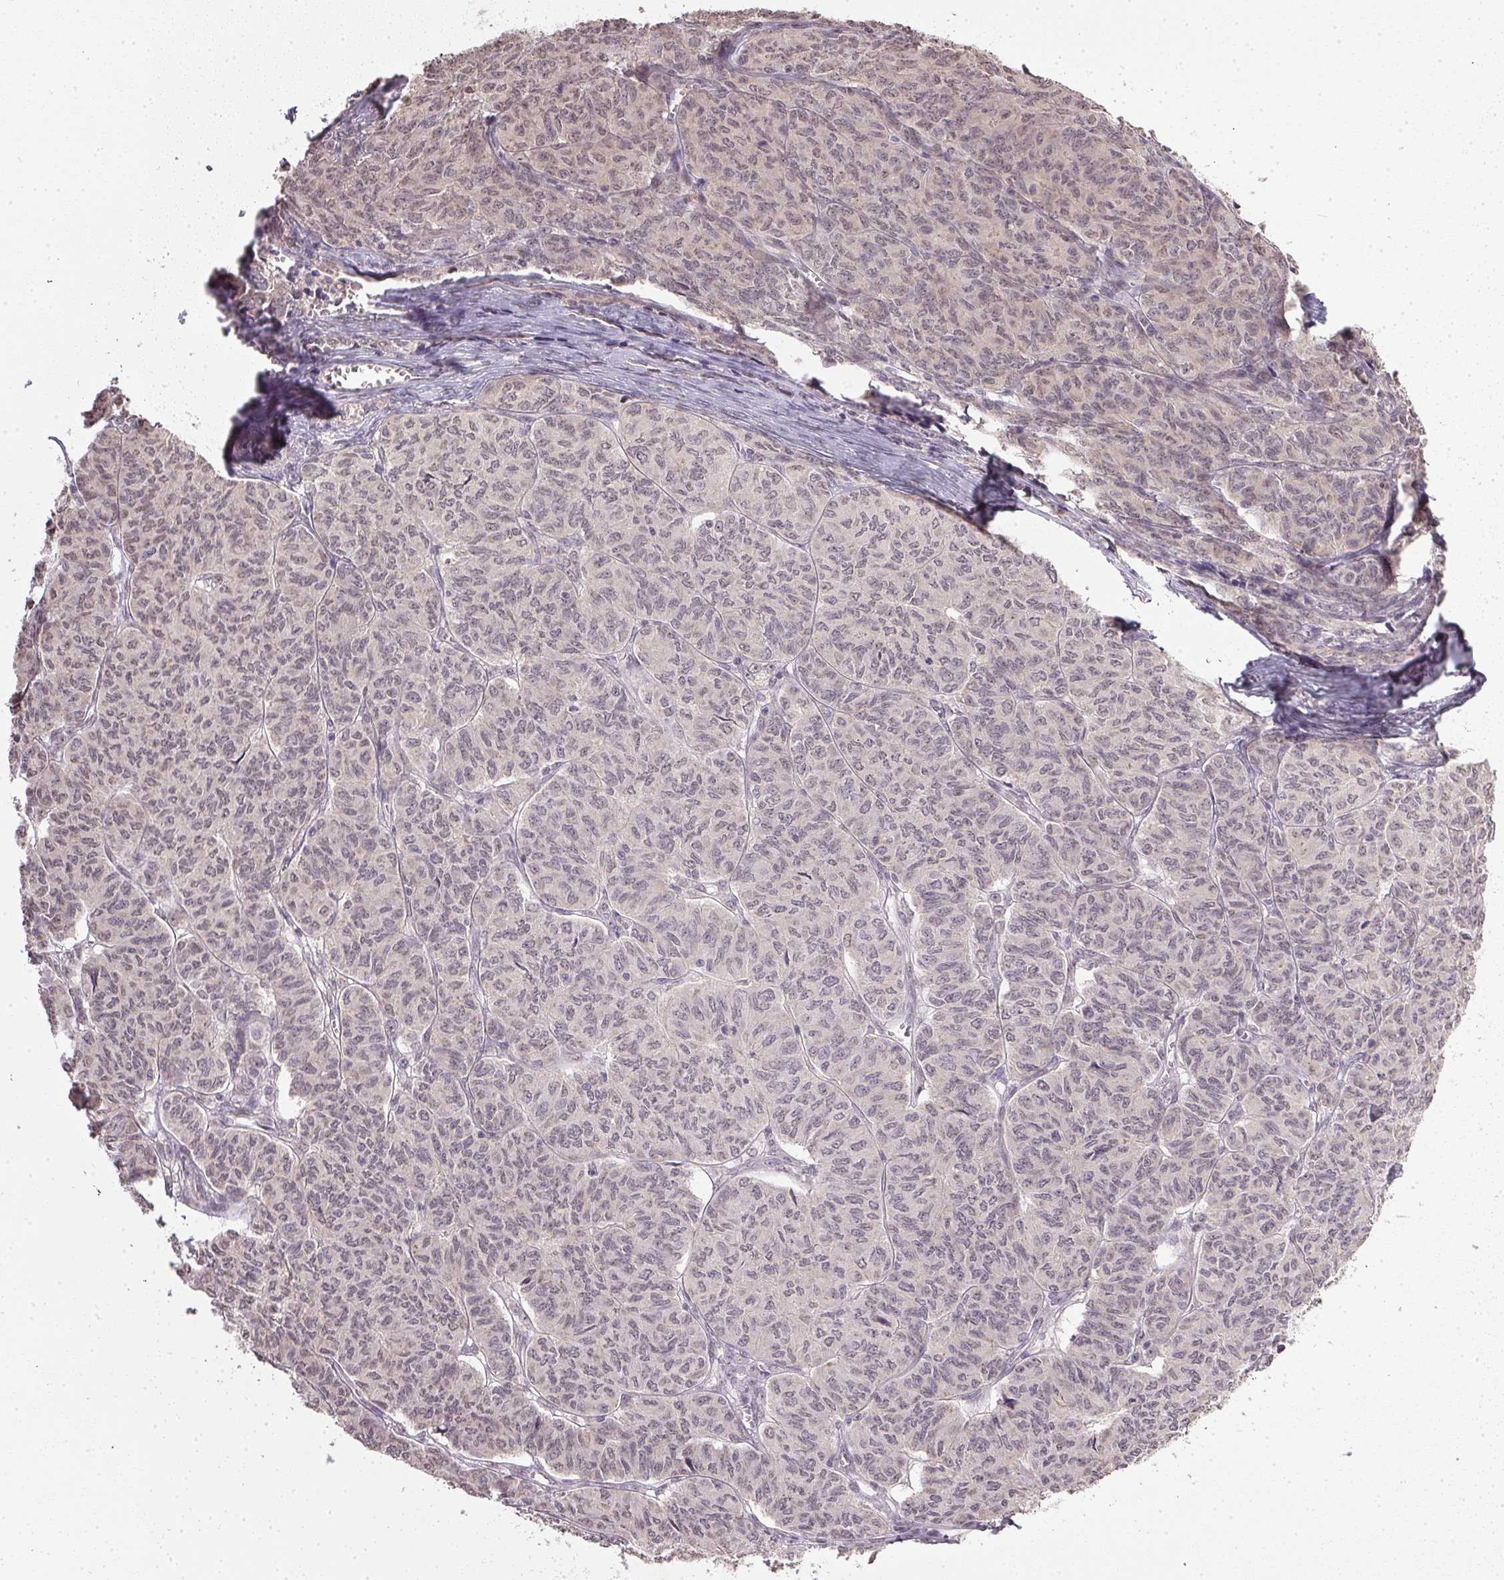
{"staining": {"intensity": "negative", "quantity": "none", "location": "none"}, "tissue": "ovarian cancer", "cell_type": "Tumor cells", "image_type": "cancer", "snomed": [{"axis": "morphology", "description": "Carcinoma, endometroid"}, {"axis": "topography", "description": "Ovary"}], "caption": "A photomicrograph of human ovarian endometroid carcinoma is negative for staining in tumor cells.", "gene": "PPP4R4", "patient": {"sex": "female", "age": 80}}